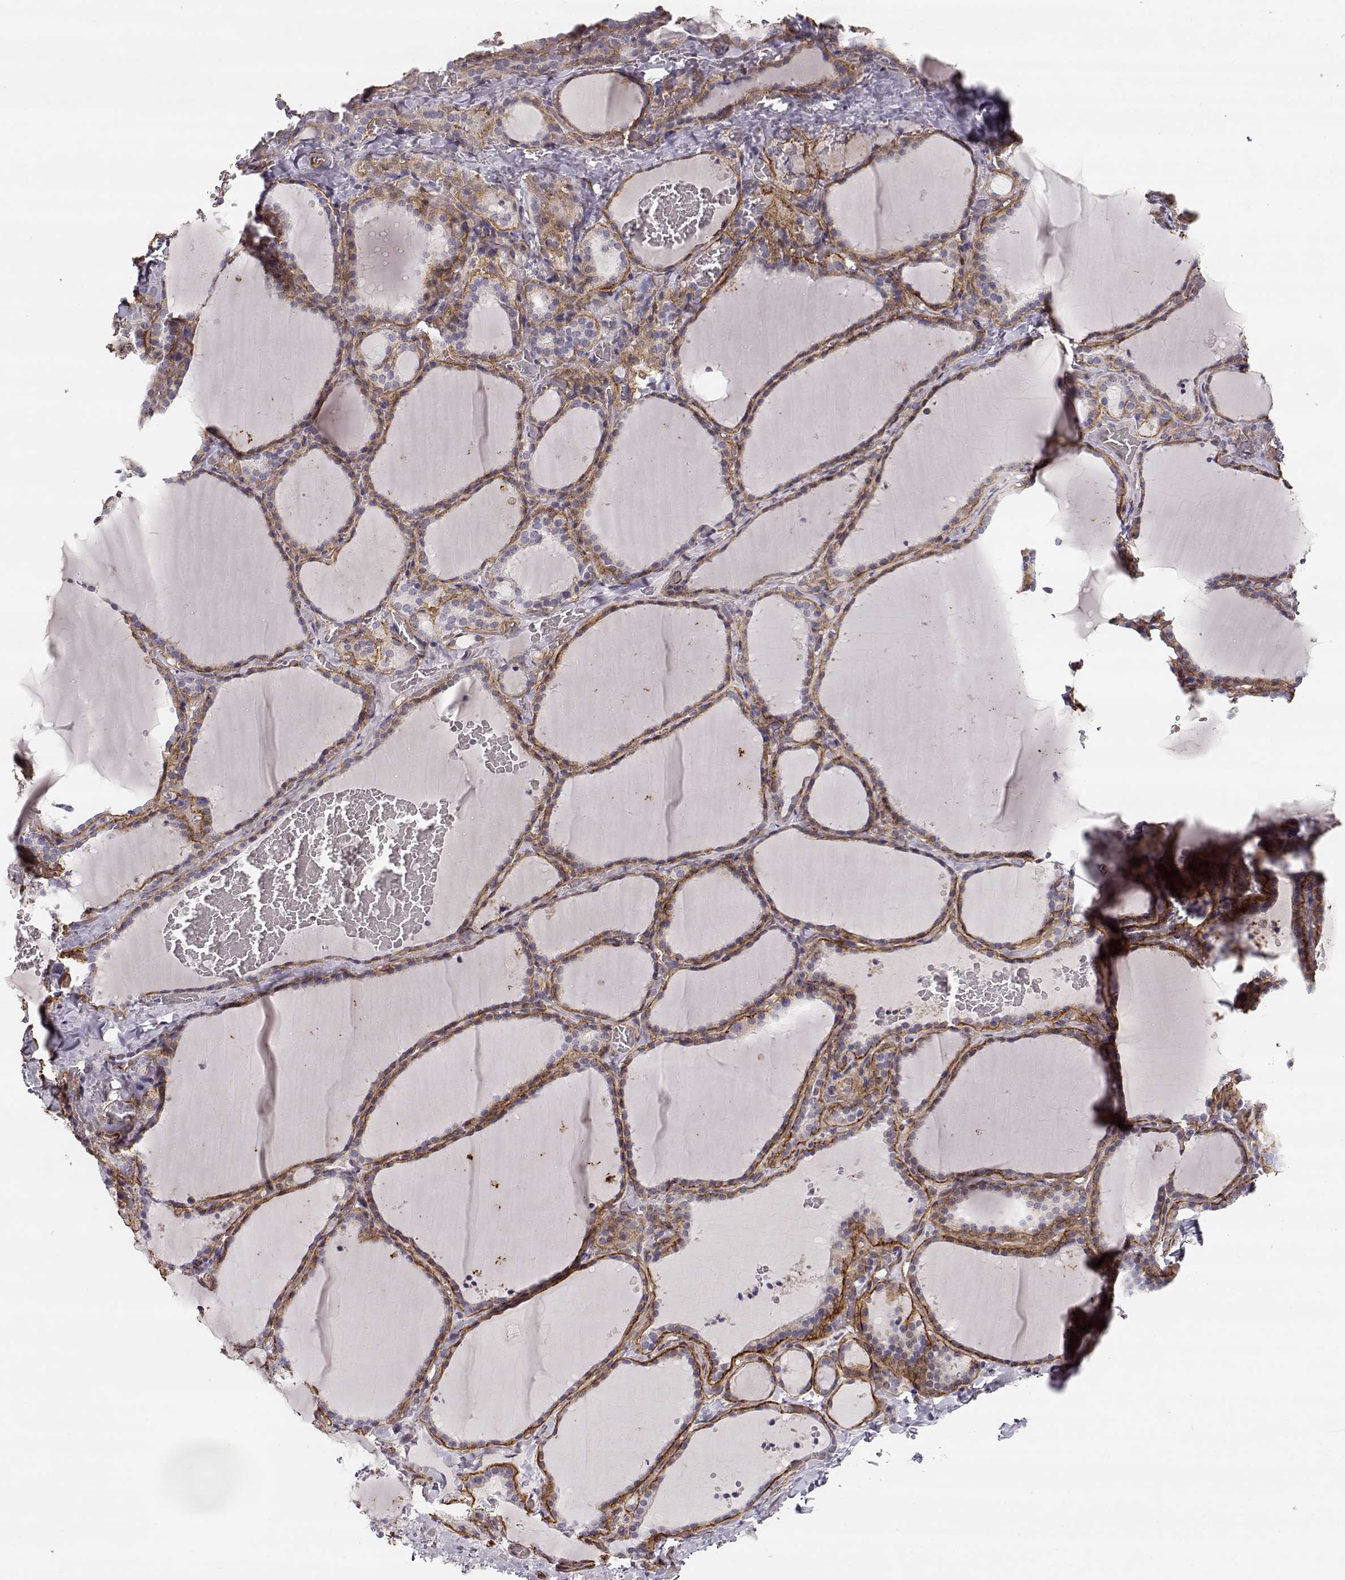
{"staining": {"intensity": "negative", "quantity": "none", "location": "none"}, "tissue": "thyroid gland", "cell_type": "Glandular cells", "image_type": "normal", "snomed": [{"axis": "morphology", "description": "Normal tissue, NOS"}, {"axis": "topography", "description": "Thyroid gland"}], "caption": "Benign thyroid gland was stained to show a protein in brown. There is no significant positivity in glandular cells. (DAB IHC with hematoxylin counter stain).", "gene": "LAMC1", "patient": {"sex": "female", "age": 22}}